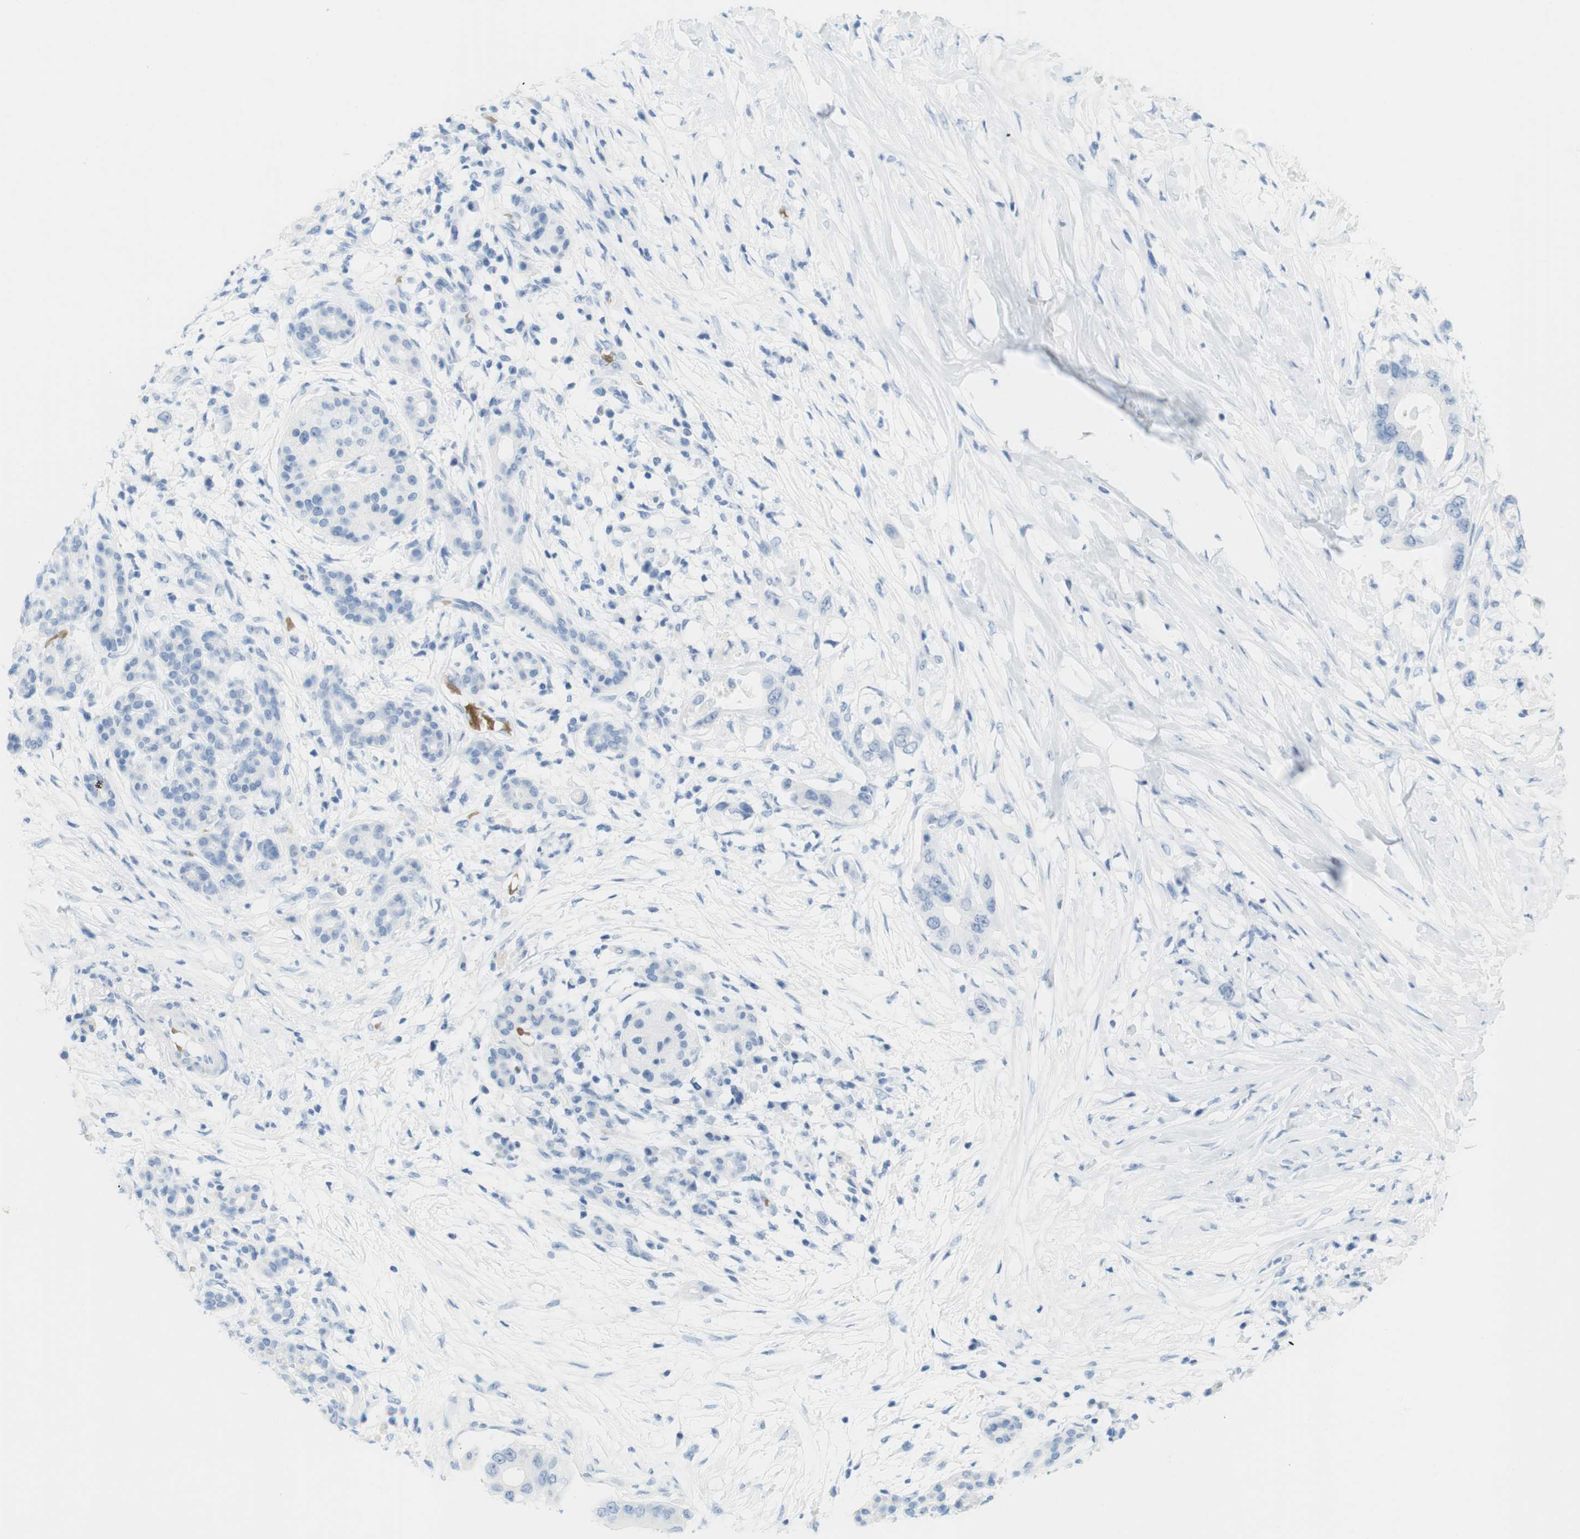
{"staining": {"intensity": "negative", "quantity": "none", "location": "none"}, "tissue": "pancreatic cancer", "cell_type": "Tumor cells", "image_type": "cancer", "snomed": [{"axis": "morphology", "description": "Adenocarcinoma, NOS"}, {"axis": "topography", "description": "Pancreas"}], "caption": "IHC of human adenocarcinoma (pancreatic) demonstrates no expression in tumor cells.", "gene": "TNNT2", "patient": {"sex": "male", "age": 77}}